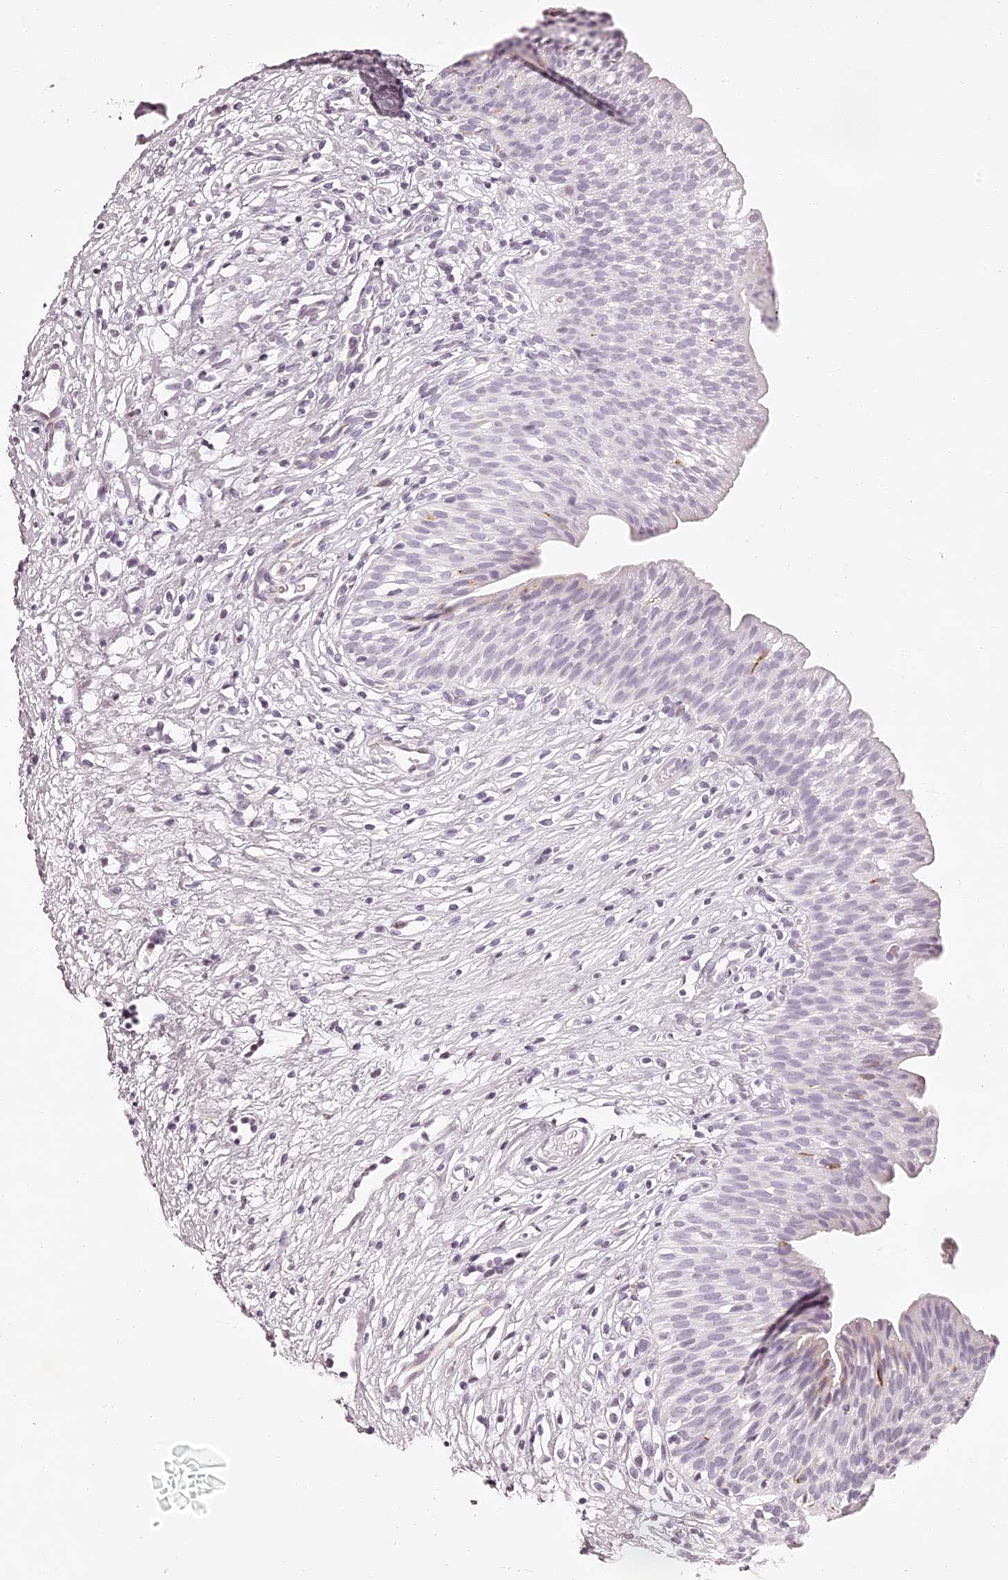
{"staining": {"intensity": "negative", "quantity": "none", "location": "none"}, "tissue": "urinary bladder", "cell_type": "Urothelial cells", "image_type": "normal", "snomed": [{"axis": "morphology", "description": "Normal tissue, NOS"}, {"axis": "topography", "description": "Urinary bladder"}], "caption": "The immunohistochemistry histopathology image has no significant expression in urothelial cells of urinary bladder. The staining is performed using DAB (3,3'-diaminobenzidine) brown chromogen with nuclei counter-stained in using hematoxylin.", "gene": "ELAPOR1", "patient": {"sex": "male", "age": 1}}